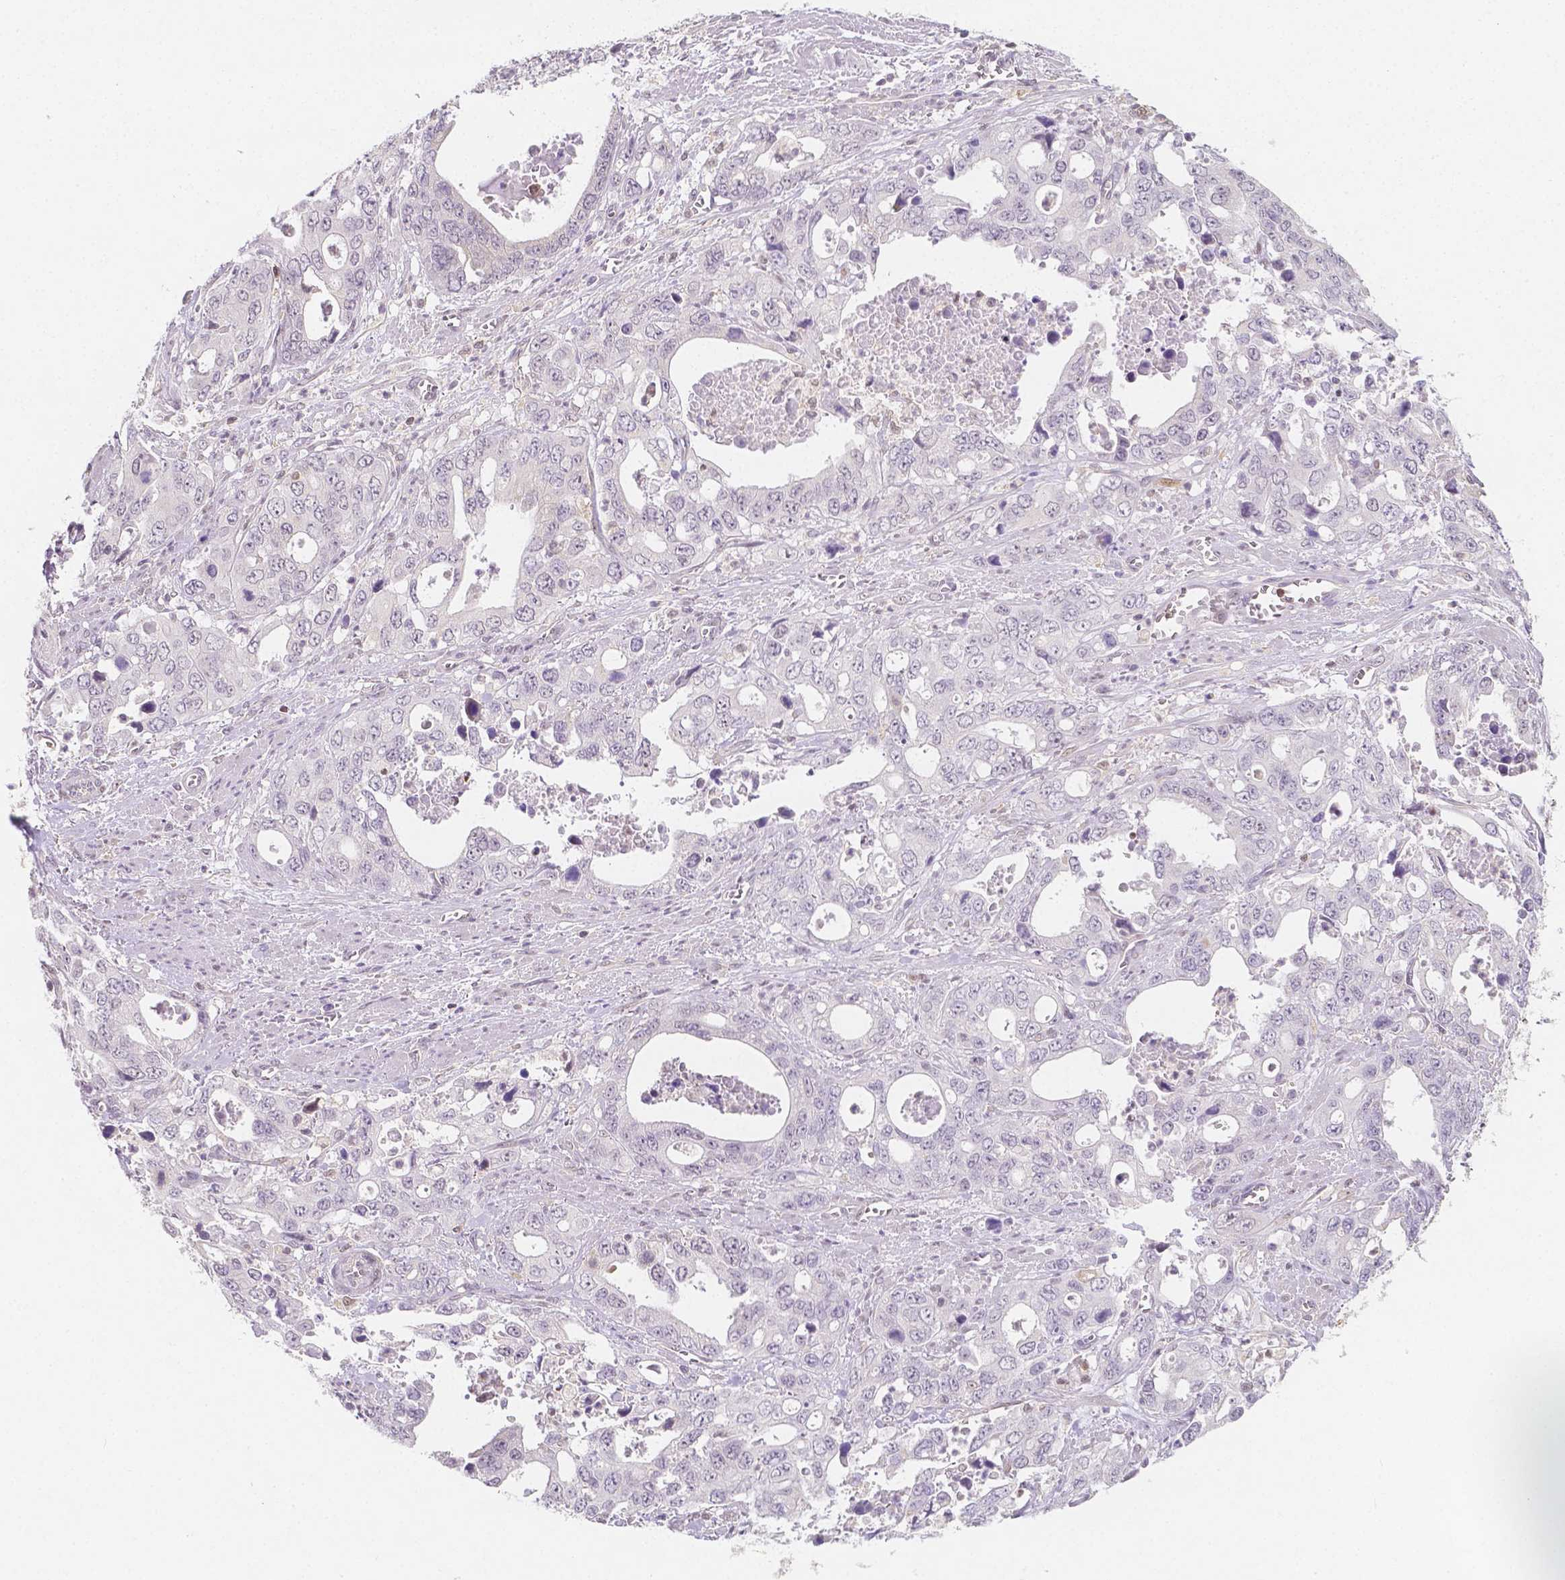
{"staining": {"intensity": "negative", "quantity": "none", "location": "none"}, "tissue": "stomach cancer", "cell_type": "Tumor cells", "image_type": "cancer", "snomed": [{"axis": "morphology", "description": "Adenocarcinoma, NOS"}, {"axis": "topography", "description": "Stomach, upper"}], "caption": "Micrograph shows no protein positivity in tumor cells of stomach cancer tissue. (DAB immunohistochemistry visualized using brightfield microscopy, high magnification).", "gene": "SGTB", "patient": {"sex": "male", "age": 74}}